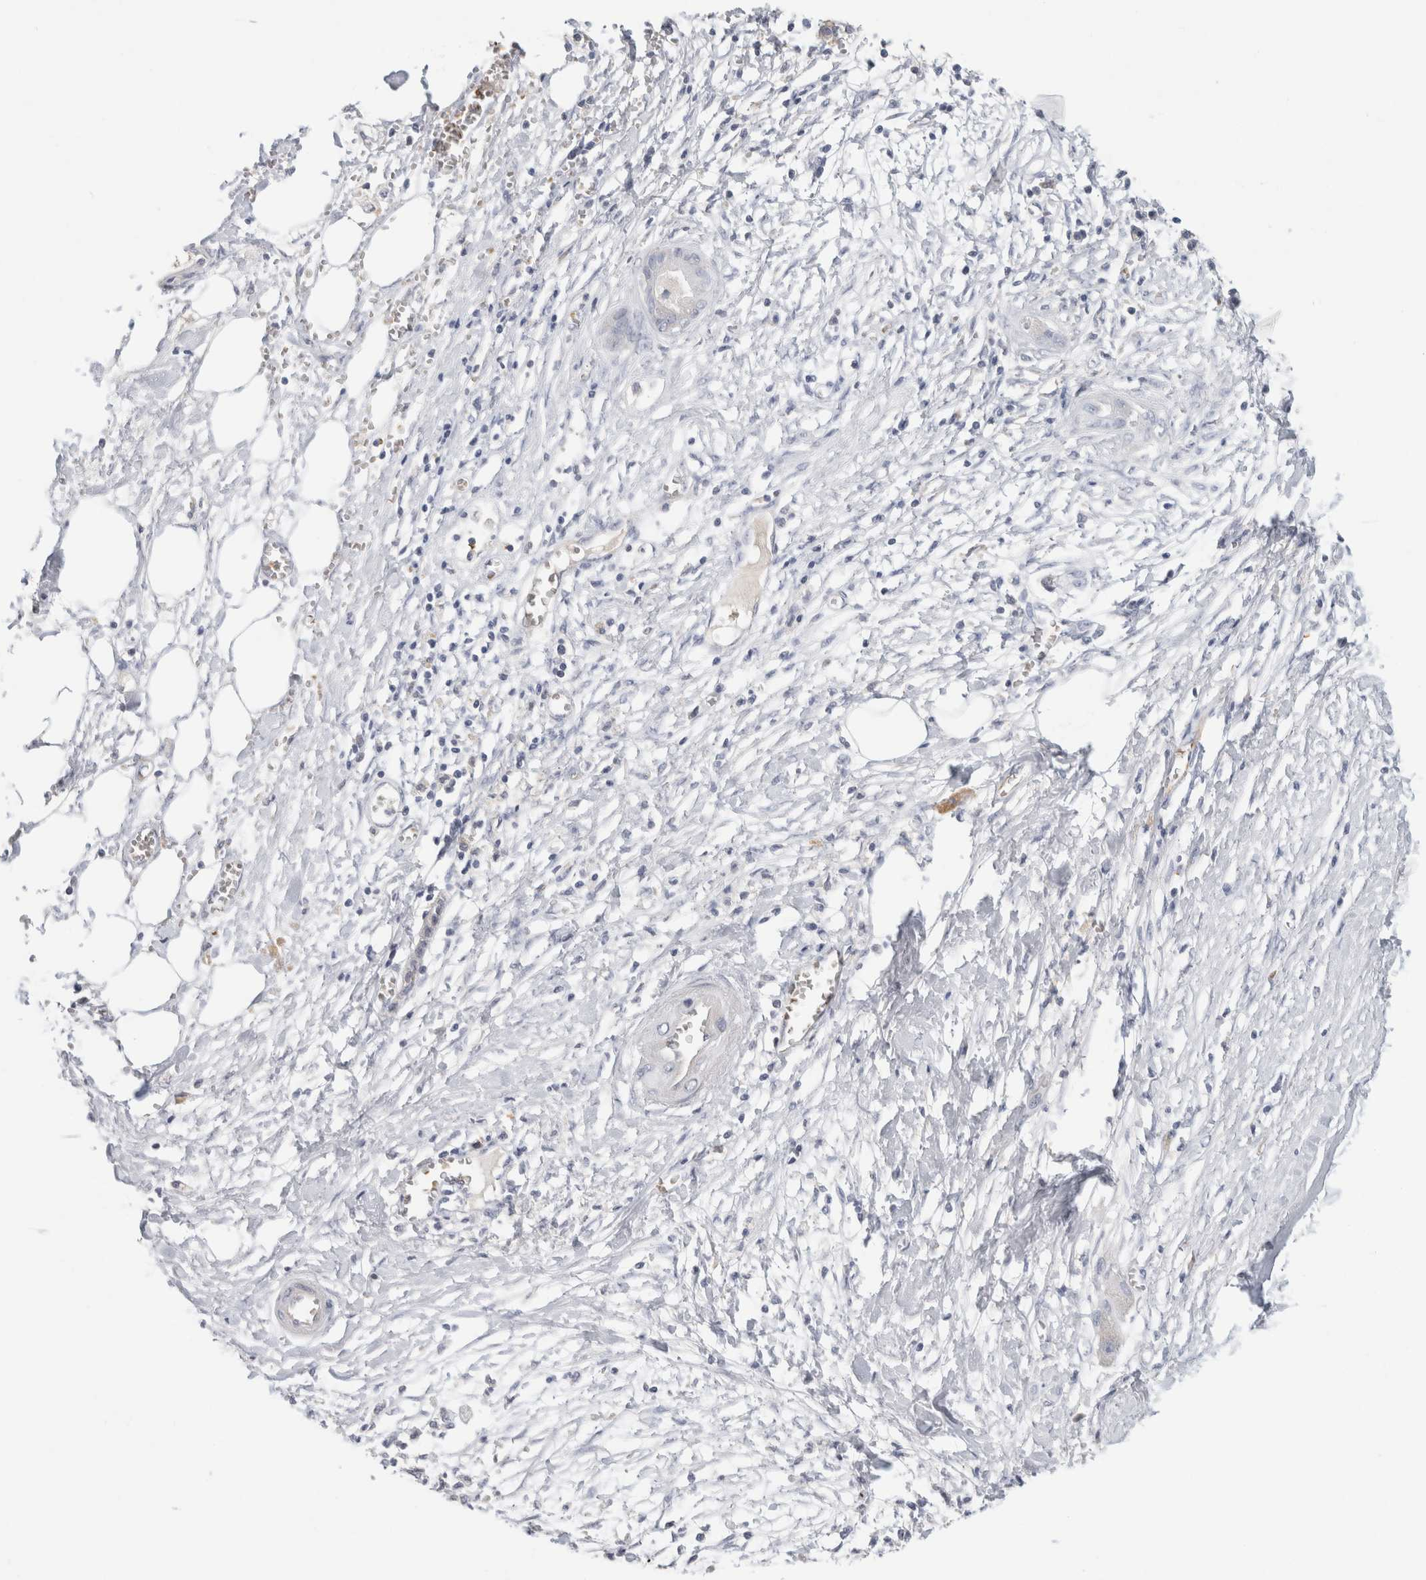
{"staining": {"intensity": "weak", "quantity": "<25%", "location": "cytoplasmic/membranous"}, "tissue": "pancreatic cancer", "cell_type": "Tumor cells", "image_type": "cancer", "snomed": [{"axis": "morphology", "description": "Adenocarcinoma, NOS"}, {"axis": "topography", "description": "Pancreas"}], "caption": "IHC histopathology image of pancreatic adenocarcinoma stained for a protein (brown), which displays no staining in tumor cells.", "gene": "CA1", "patient": {"sex": "male", "age": 56}}